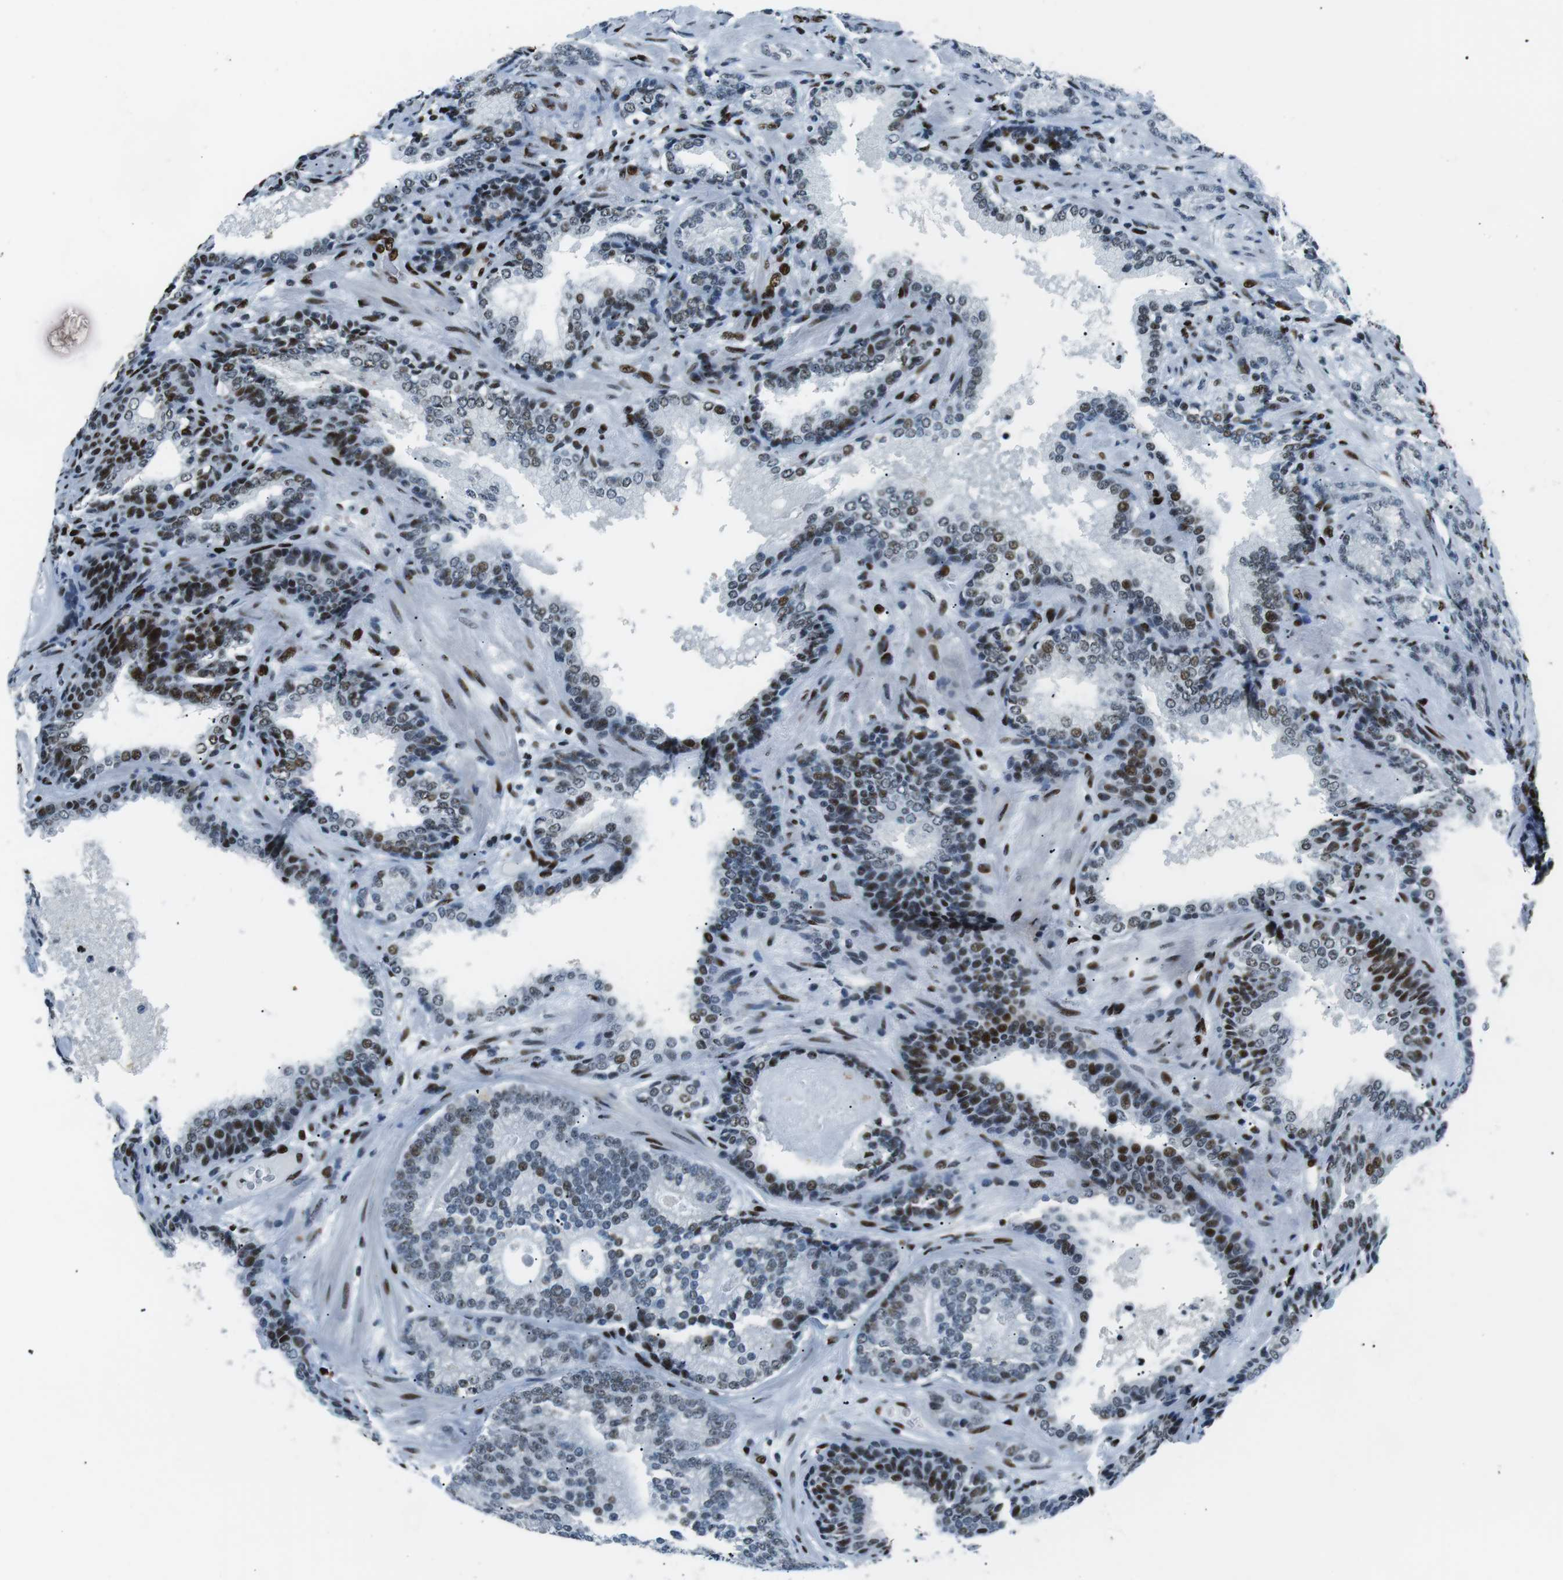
{"staining": {"intensity": "moderate", "quantity": "25%-75%", "location": "nuclear"}, "tissue": "prostate cancer", "cell_type": "Tumor cells", "image_type": "cancer", "snomed": [{"axis": "morphology", "description": "Adenocarcinoma, High grade"}, {"axis": "topography", "description": "Prostate"}], "caption": "Tumor cells reveal medium levels of moderate nuclear positivity in about 25%-75% of cells in human adenocarcinoma (high-grade) (prostate).", "gene": "PML", "patient": {"sex": "male", "age": 61}}